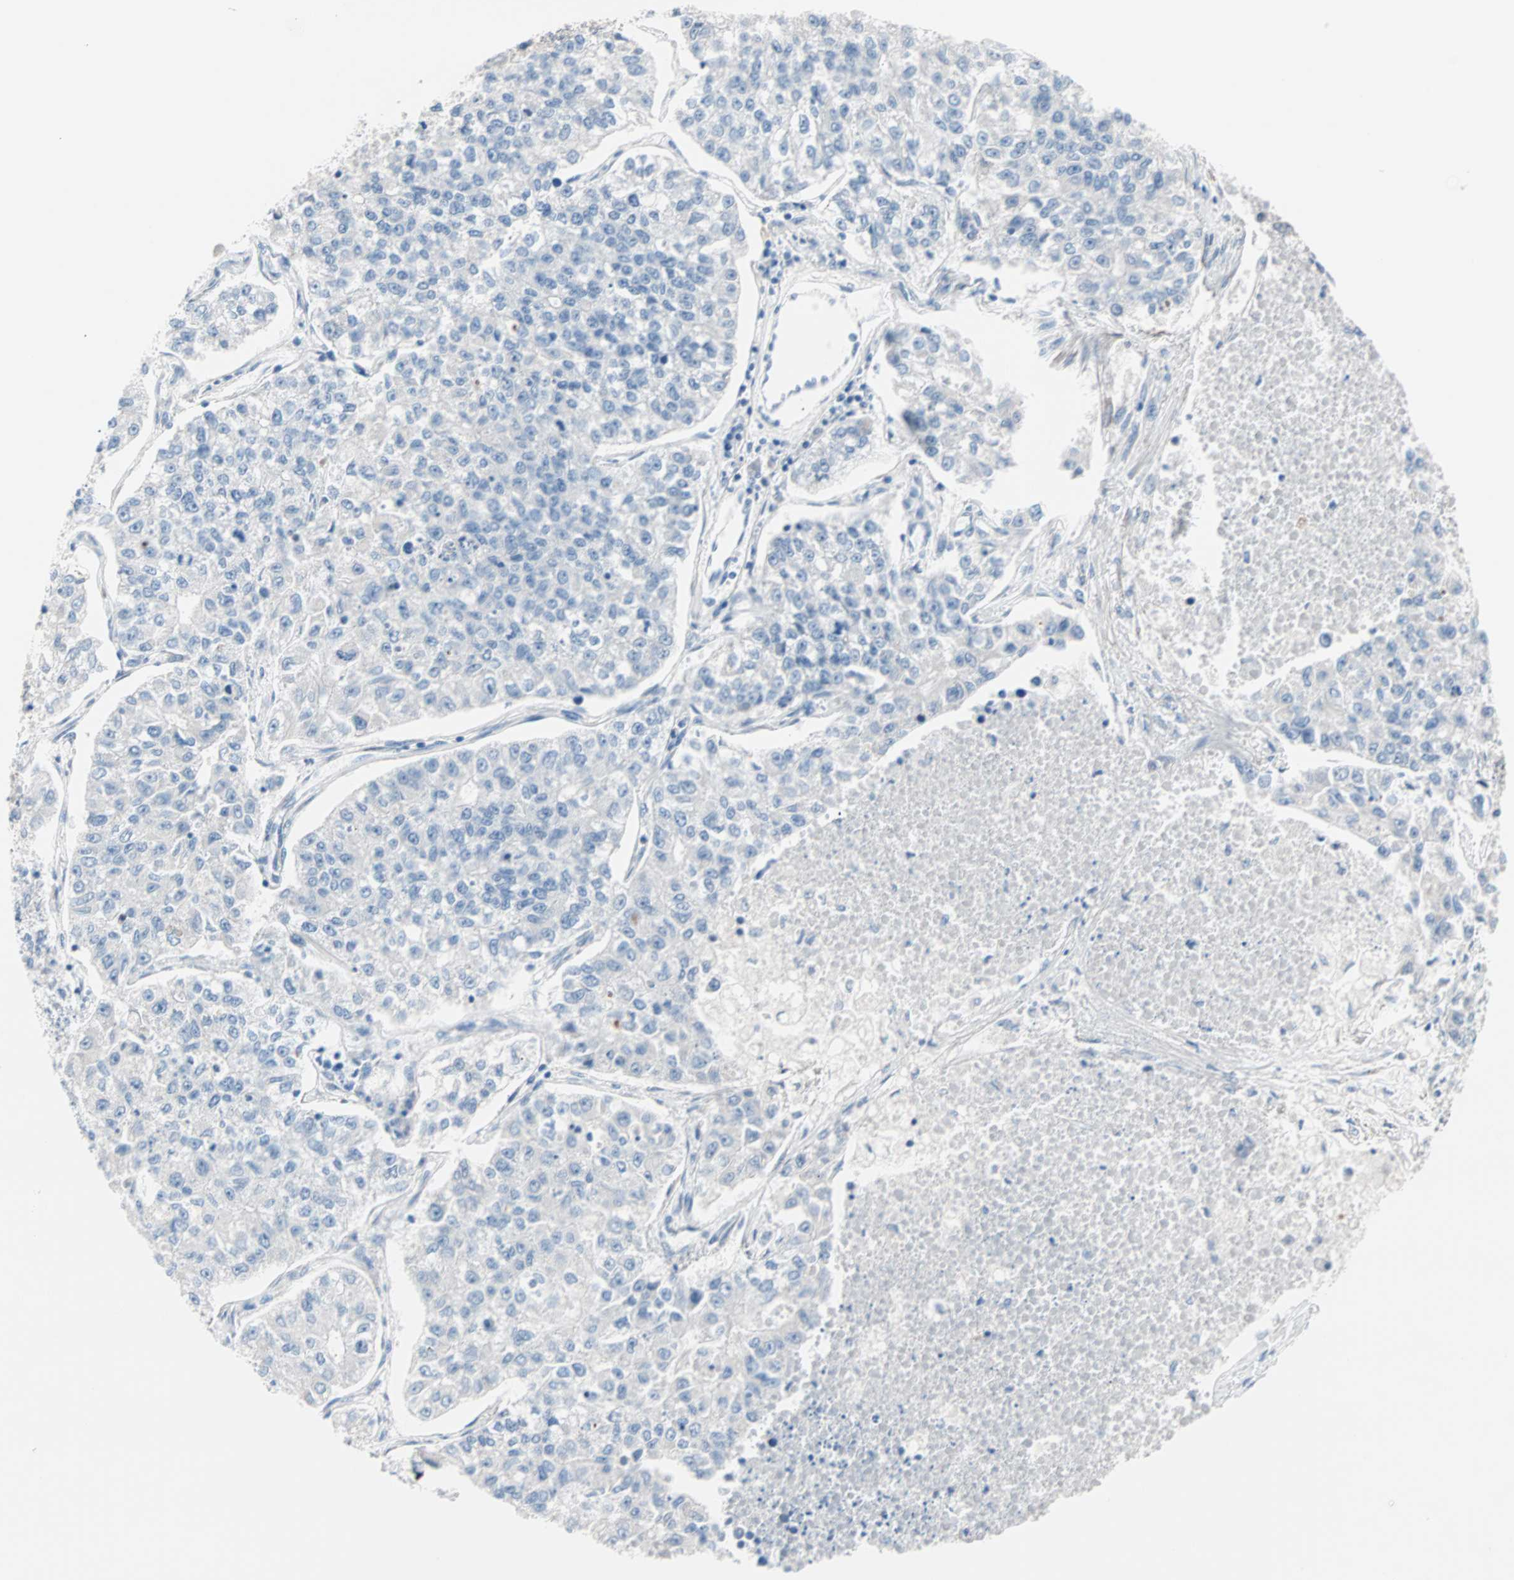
{"staining": {"intensity": "negative", "quantity": "none", "location": "none"}, "tissue": "lung cancer", "cell_type": "Tumor cells", "image_type": "cancer", "snomed": [{"axis": "morphology", "description": "Adenocarcinoma, NOS"}, {"axis": "topography", "description": "Lung"}], "caption": "Tumor cells show no significant positivity in lung cancer. (DAB (3,3'-diaminobenzidine) immunohistochemistry visualized using brightfield microscopy, high magnification).", "gene": "ULBP1", "patient": {"sex": "male", "age": 49}}